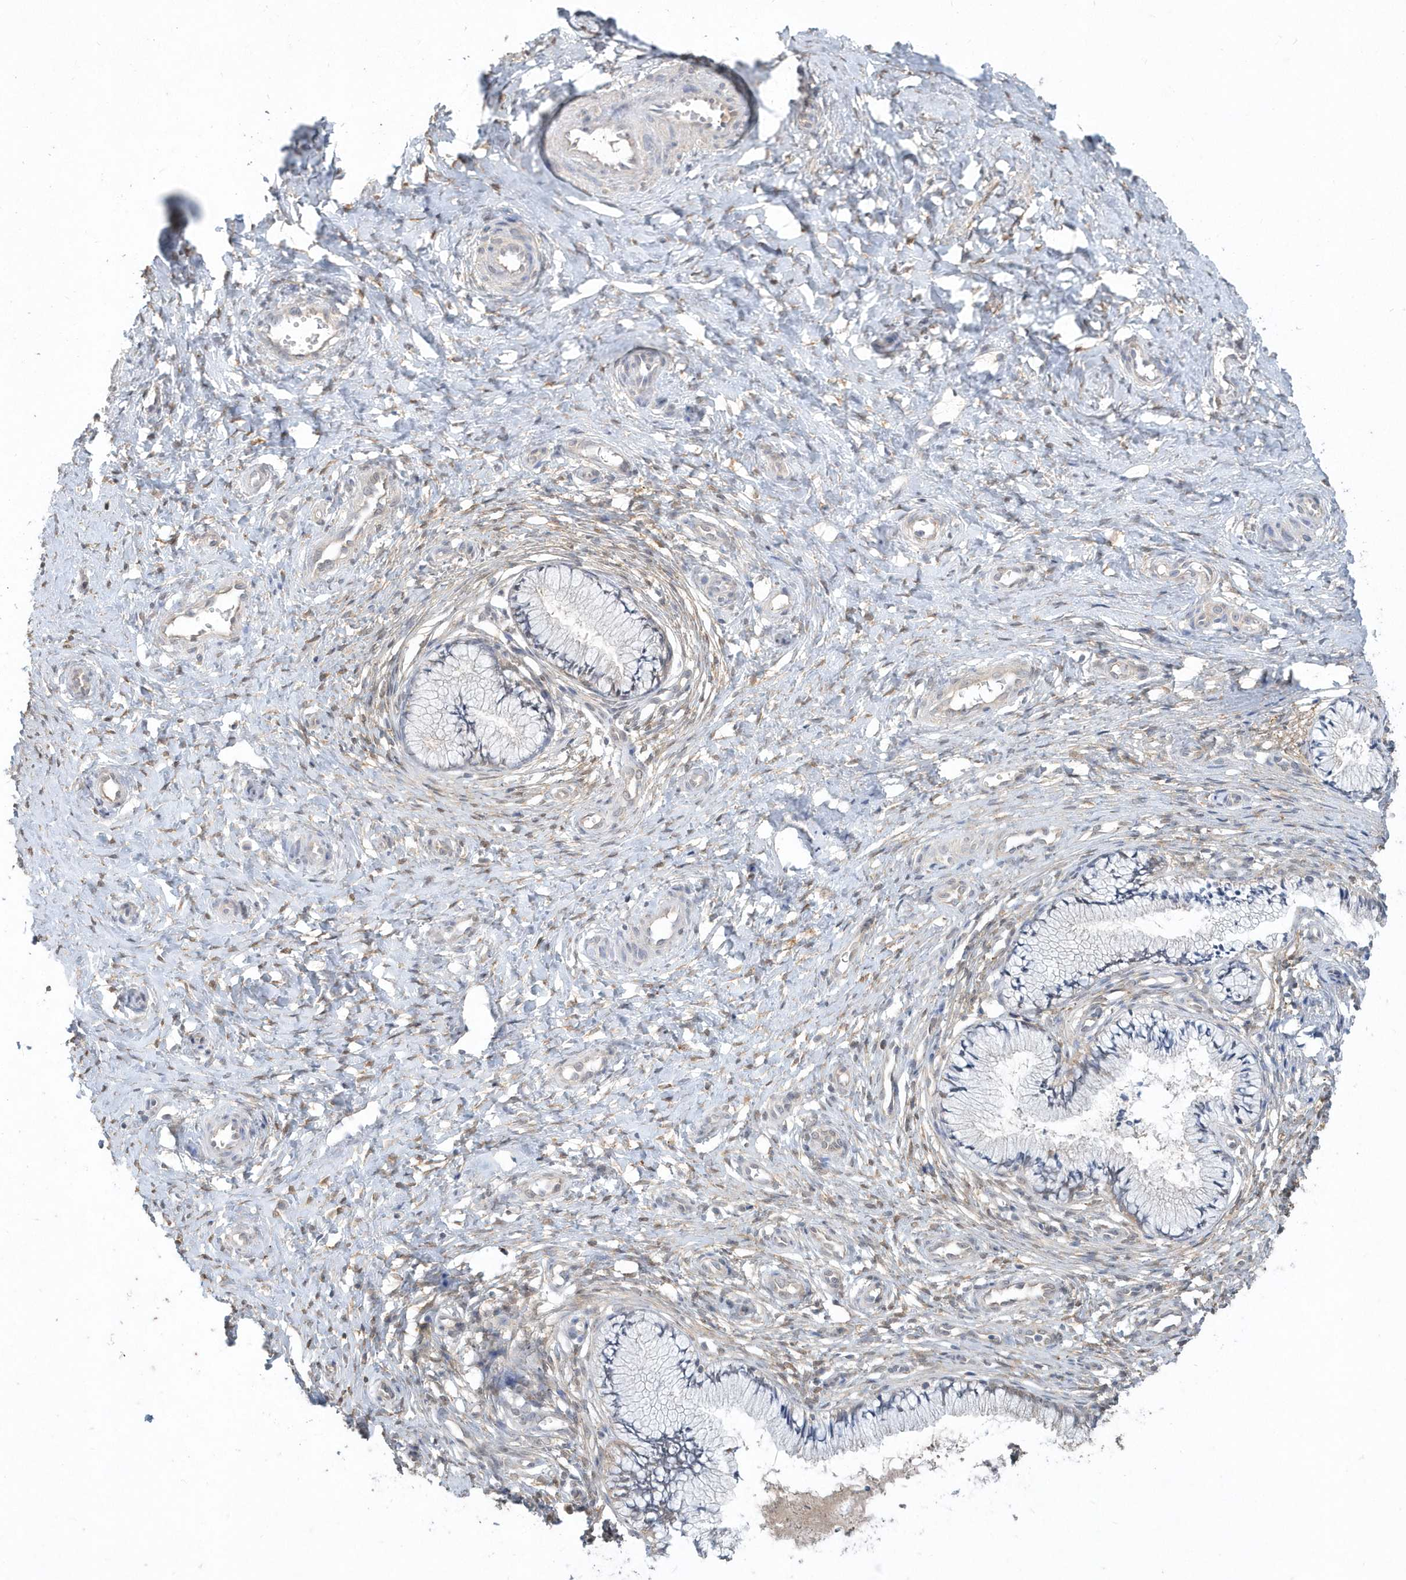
{"staining": {"intensity": "negative", "quantity": "none", "location": "none"}, "tissue": "cervix", "cell_type": "Glandular cells", "image_type": "normal", "snomed": [{"axis": "morphology", "description": "Normal tissue, NOS"}, {"axis": "topography", "description": "Cervix"}], "caption": "This is an immunohistochemistry image of normal cervix. There is no expression in glandular cells.", "gene": "AKR7A2", "patient": {"sex": "female", "age": 36}}